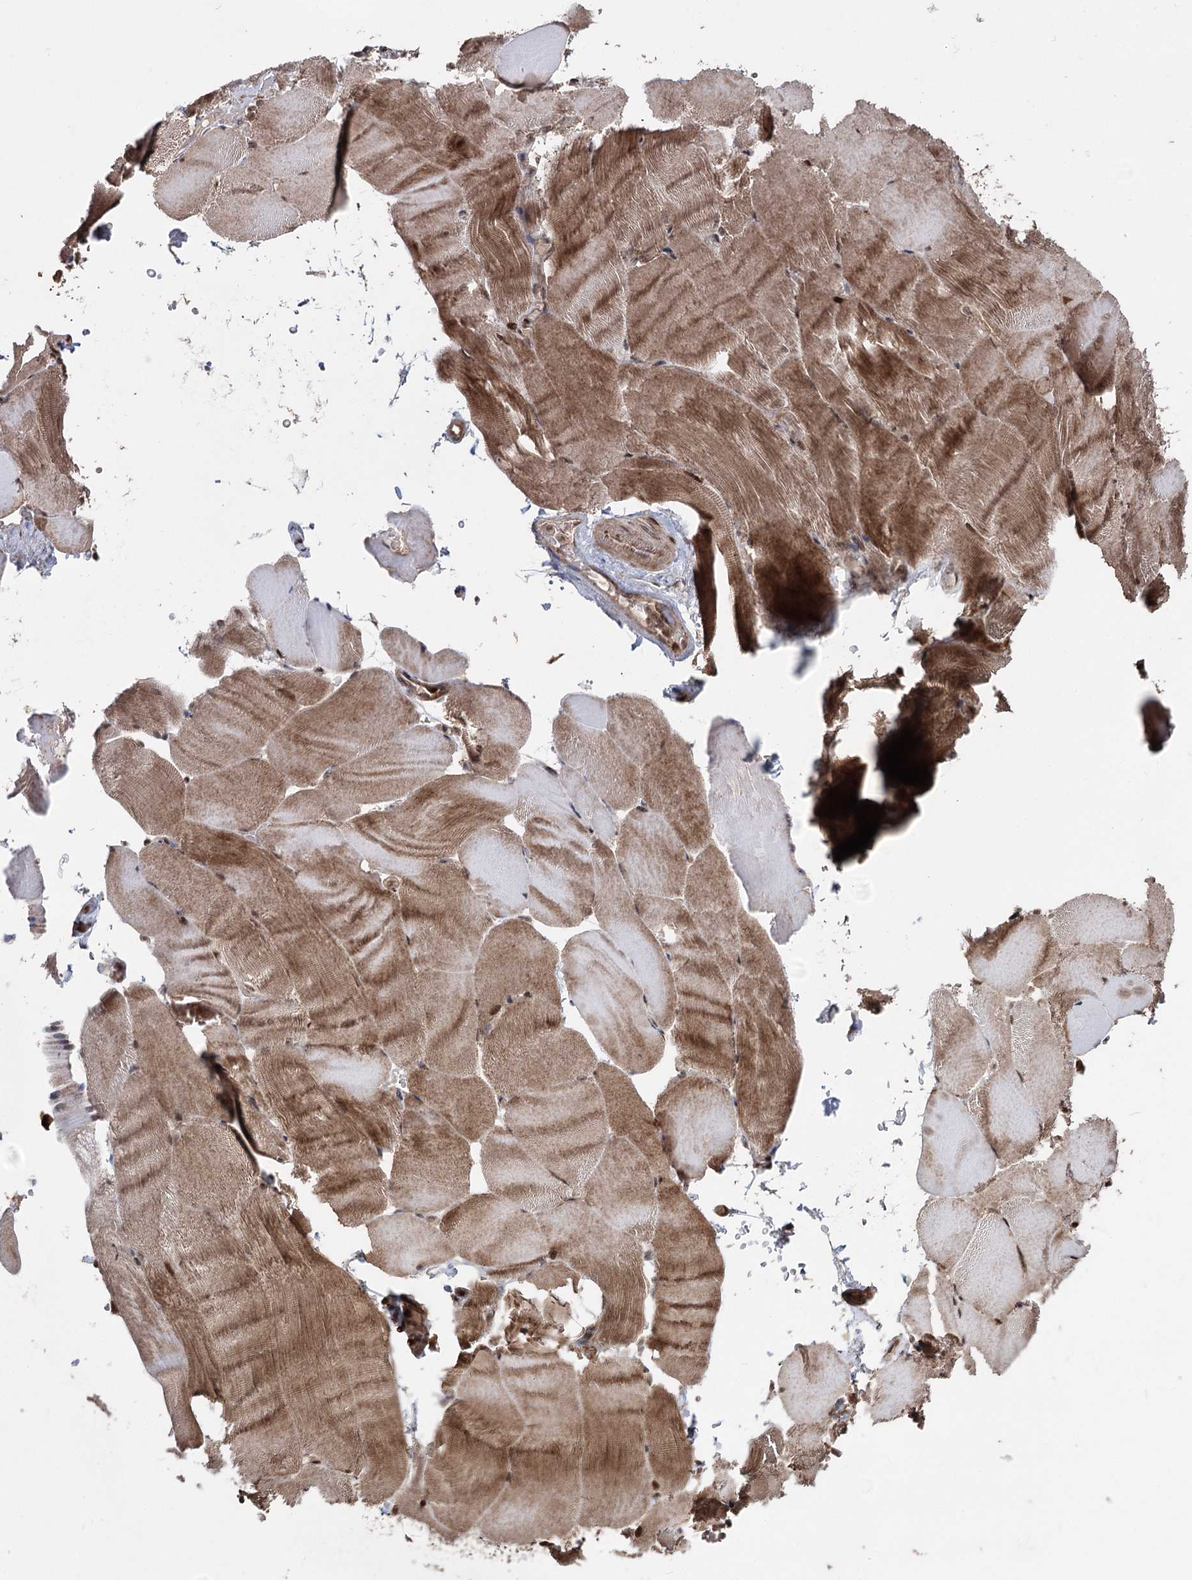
{"staining": {"intensity": "moderate", "quantity": ">75%", "location": "cytoplasmic/membranous,nuclear"}, "tissue": "skeletal muscle", "cell_type": "Myocytes", "image_type": "normal", "snomed": [{"axis": "morphology", "description": "Normal tissue, NOS"}, {"axis": "topography", "description": "Skeletal muscle"}, {"axis": "topography", "description": "Parathyroid gland"}], "caption": "A high-resolution histopathology image shows IHC staining of unremarkable skeletal muscle, which exhibits moderate cytoplasmic/membranous,nuclear positivity in approximately >75% of myocytes.", "gene": "CPNE8", "patient": {"sex": "female", "age": 37}}